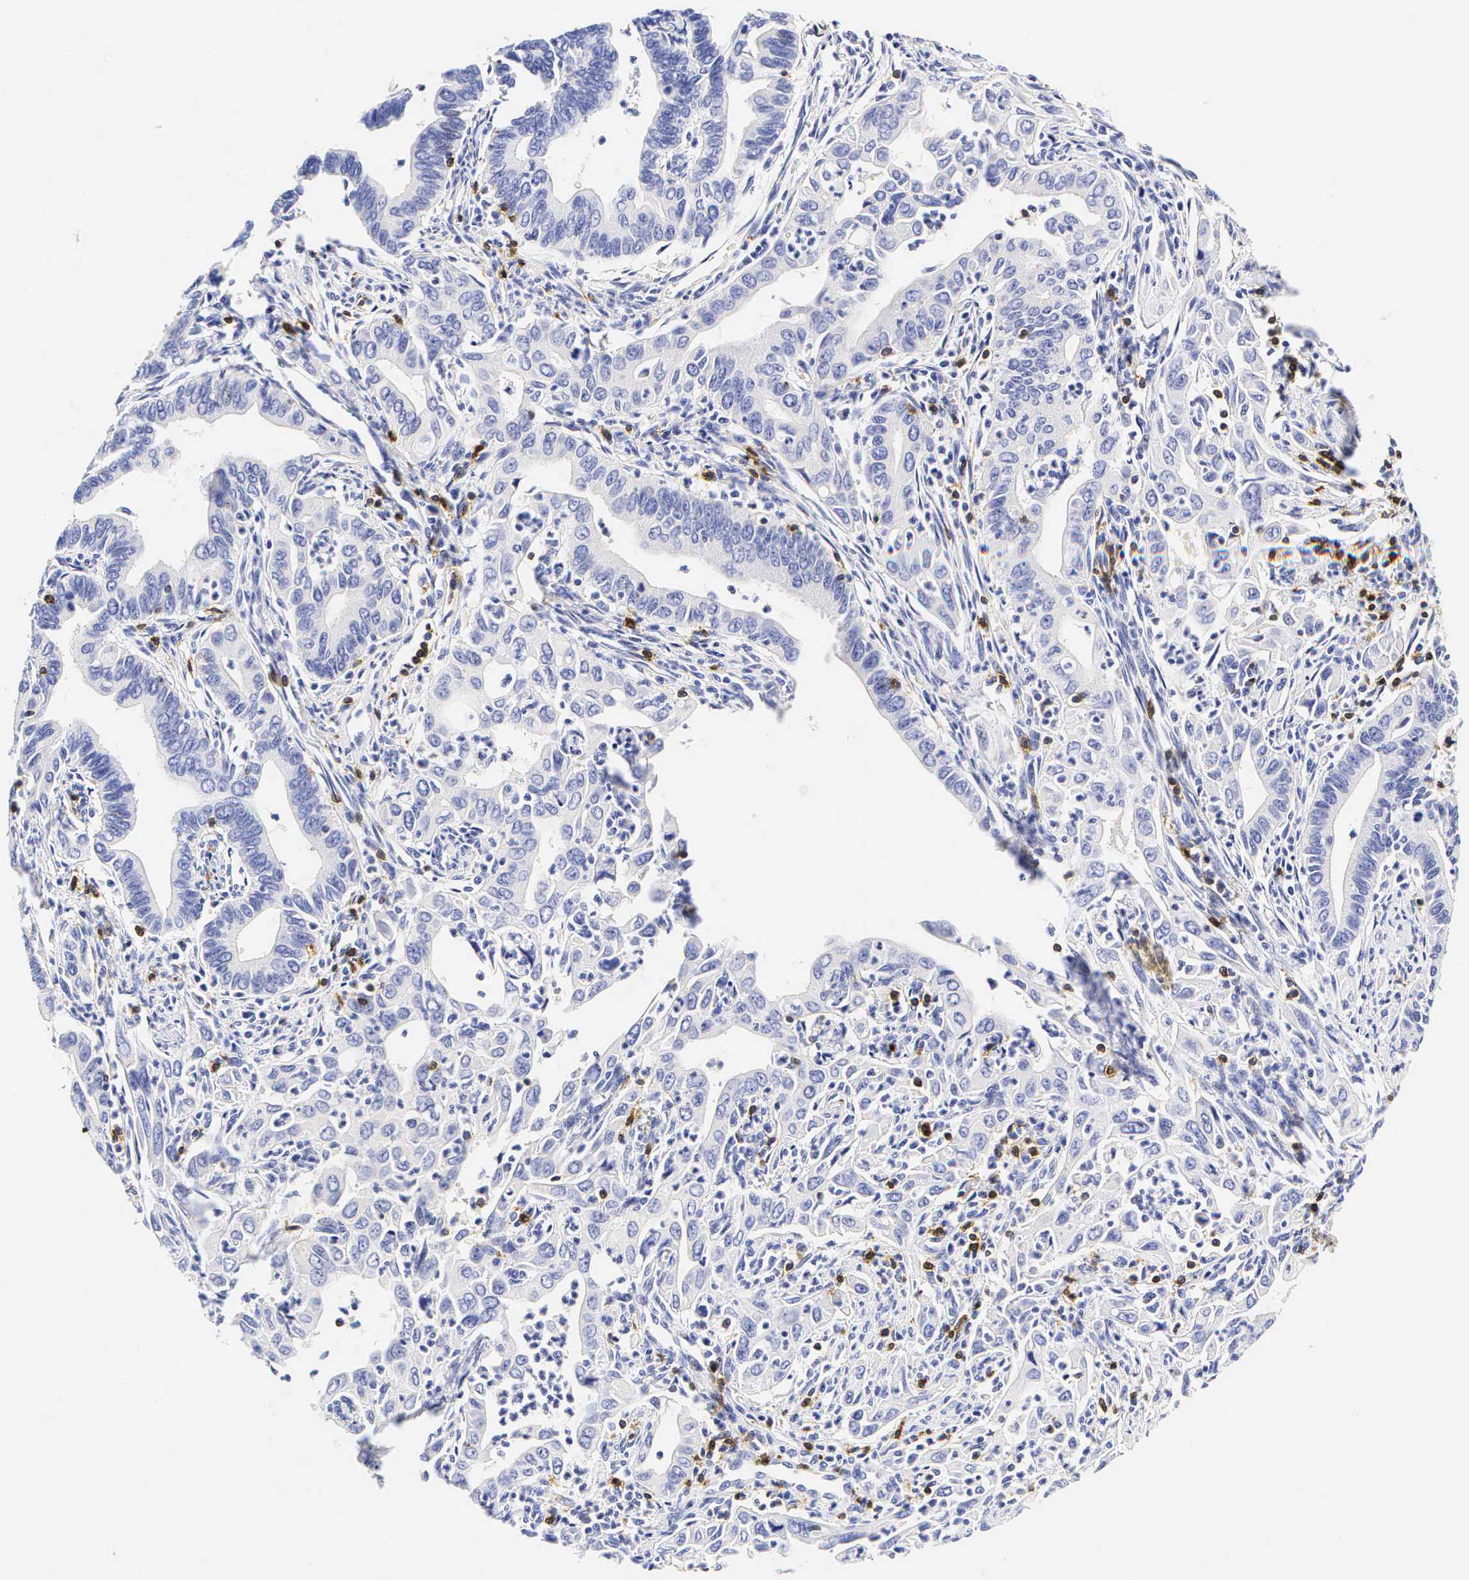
{"staining": {"intensity": "negative", "quantity": "none", "location": "none"}, "tissue": "cervical cancer", "cell_type": "Tumor cells", "image_type": "cancer", "snomed": [{"axis": "morphology", "description": "Normal tissue, NOS"}, {"axis": "morphology", "description": "Adenocarcinoma, NOS"}, {"axis": "topography", "description": "Cervix"}], "caption": "Immunohistochemistry (IHC) photomicrograph of neoplastic tissue: adenocarcinoma (cervical) stained with DAB exhibits no significant protein expression in tumor cells.", "gene": "CD3E", "patient": {"sex": "female", "age": 34}}